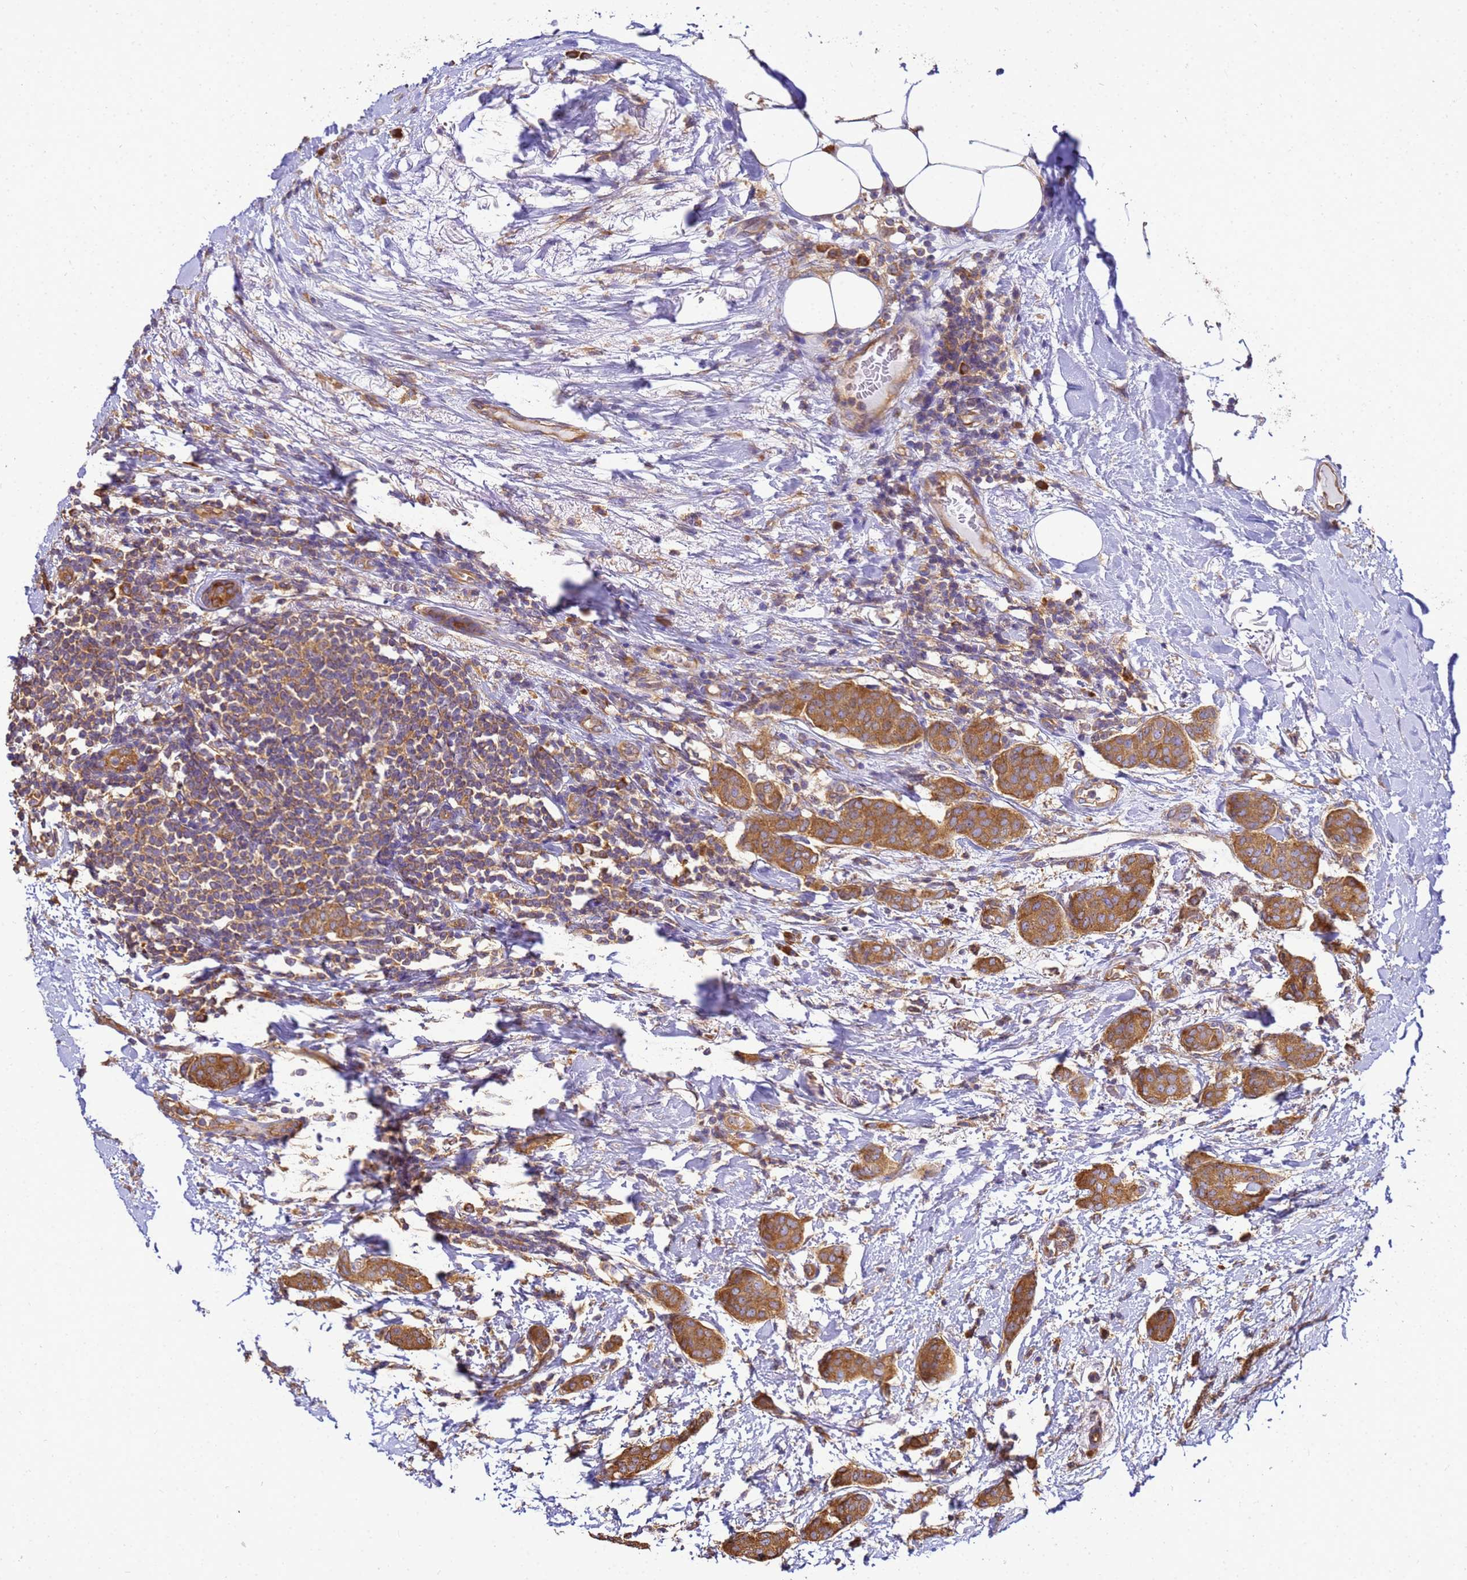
{"staining": {"intensity": "moderate", "quantity": ">75%", "location": "cytoplasmic/membranous"}, "tissue": "breast cancer", "cell_type": "Tumor cells", "image_type": "cancer", "snomed": [{"axis": "morphology", "description": "Duct carcinoma"}, {"axis": "topography", "description": "Breast"}], "caption": "This histopathology image exhibits breast infiltrating ductal carcinoma stained with immunohistochemistry (IHC) to label a protein in brown. The cytoplasmic/membranous of tumor cells show moderate positivity for the protein. Nuclei are counter-stained blue.", "gene": "NARS1", "patient": {"sex": "female", "age": 72}}